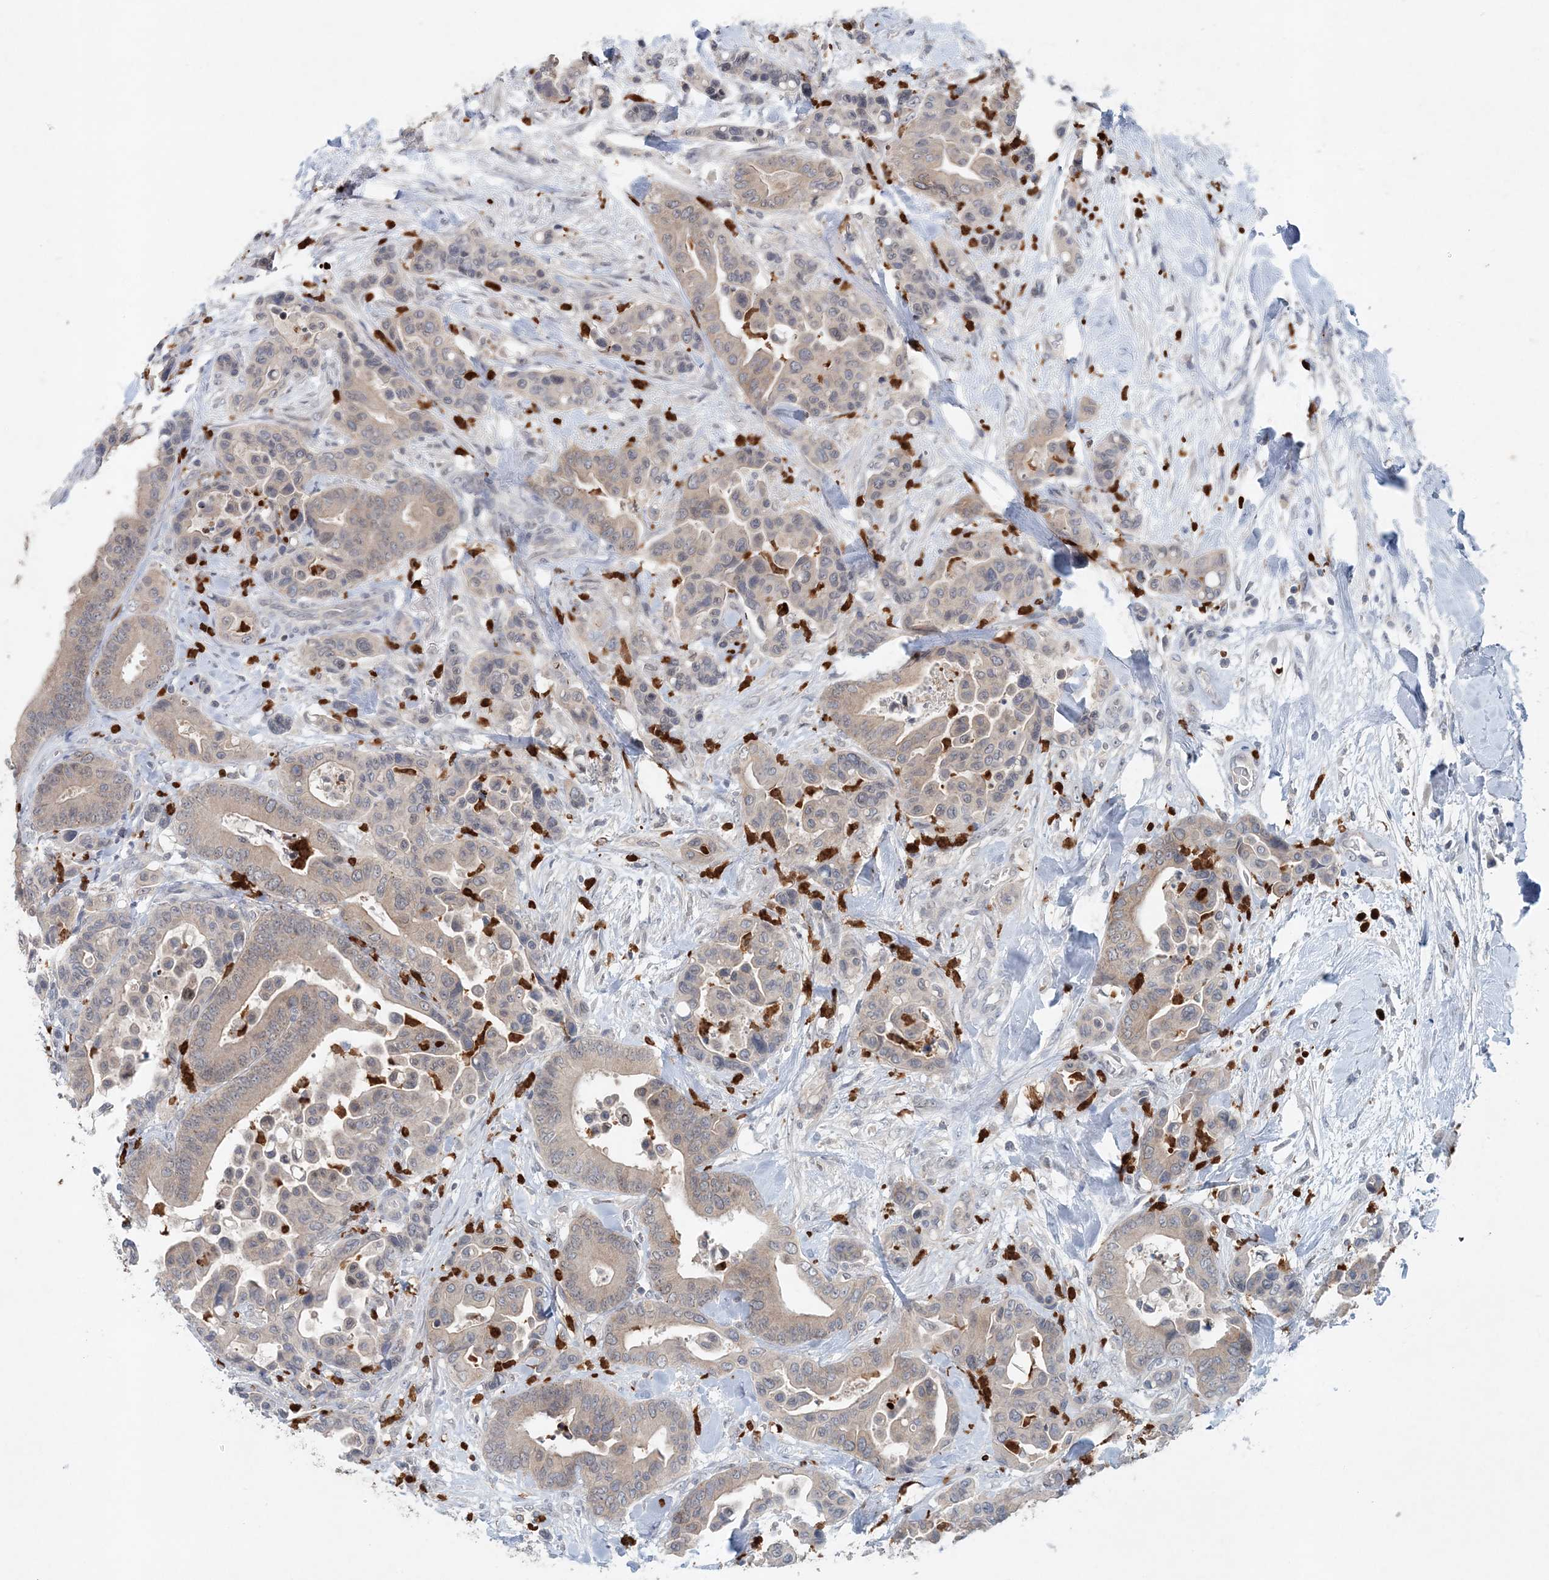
{"staining": {"intensity": "weak", "quantity": "25%-75%", "location": "cytoplasmic/membranous"}, "tissue": "colorectal cancer", "cell_type": "Tumor cells", "image_type": "cancer", "snomed": [{"axis": "morphology", "description": "Normal tissue, NOS"}, {"axis": "morphology", "description": "Adenocarcinoma, NOS"}, {"axis": "topography", "description": "Colon"}], "caption": "The histopathology image reveals a brown stain indicating the presence of a protein in the cytoplasmic/membranous of tumor cells in adenocarcinoma (colorectal).", "gene": "NUP54", "patient": {"sex": "male", "age": 82}}